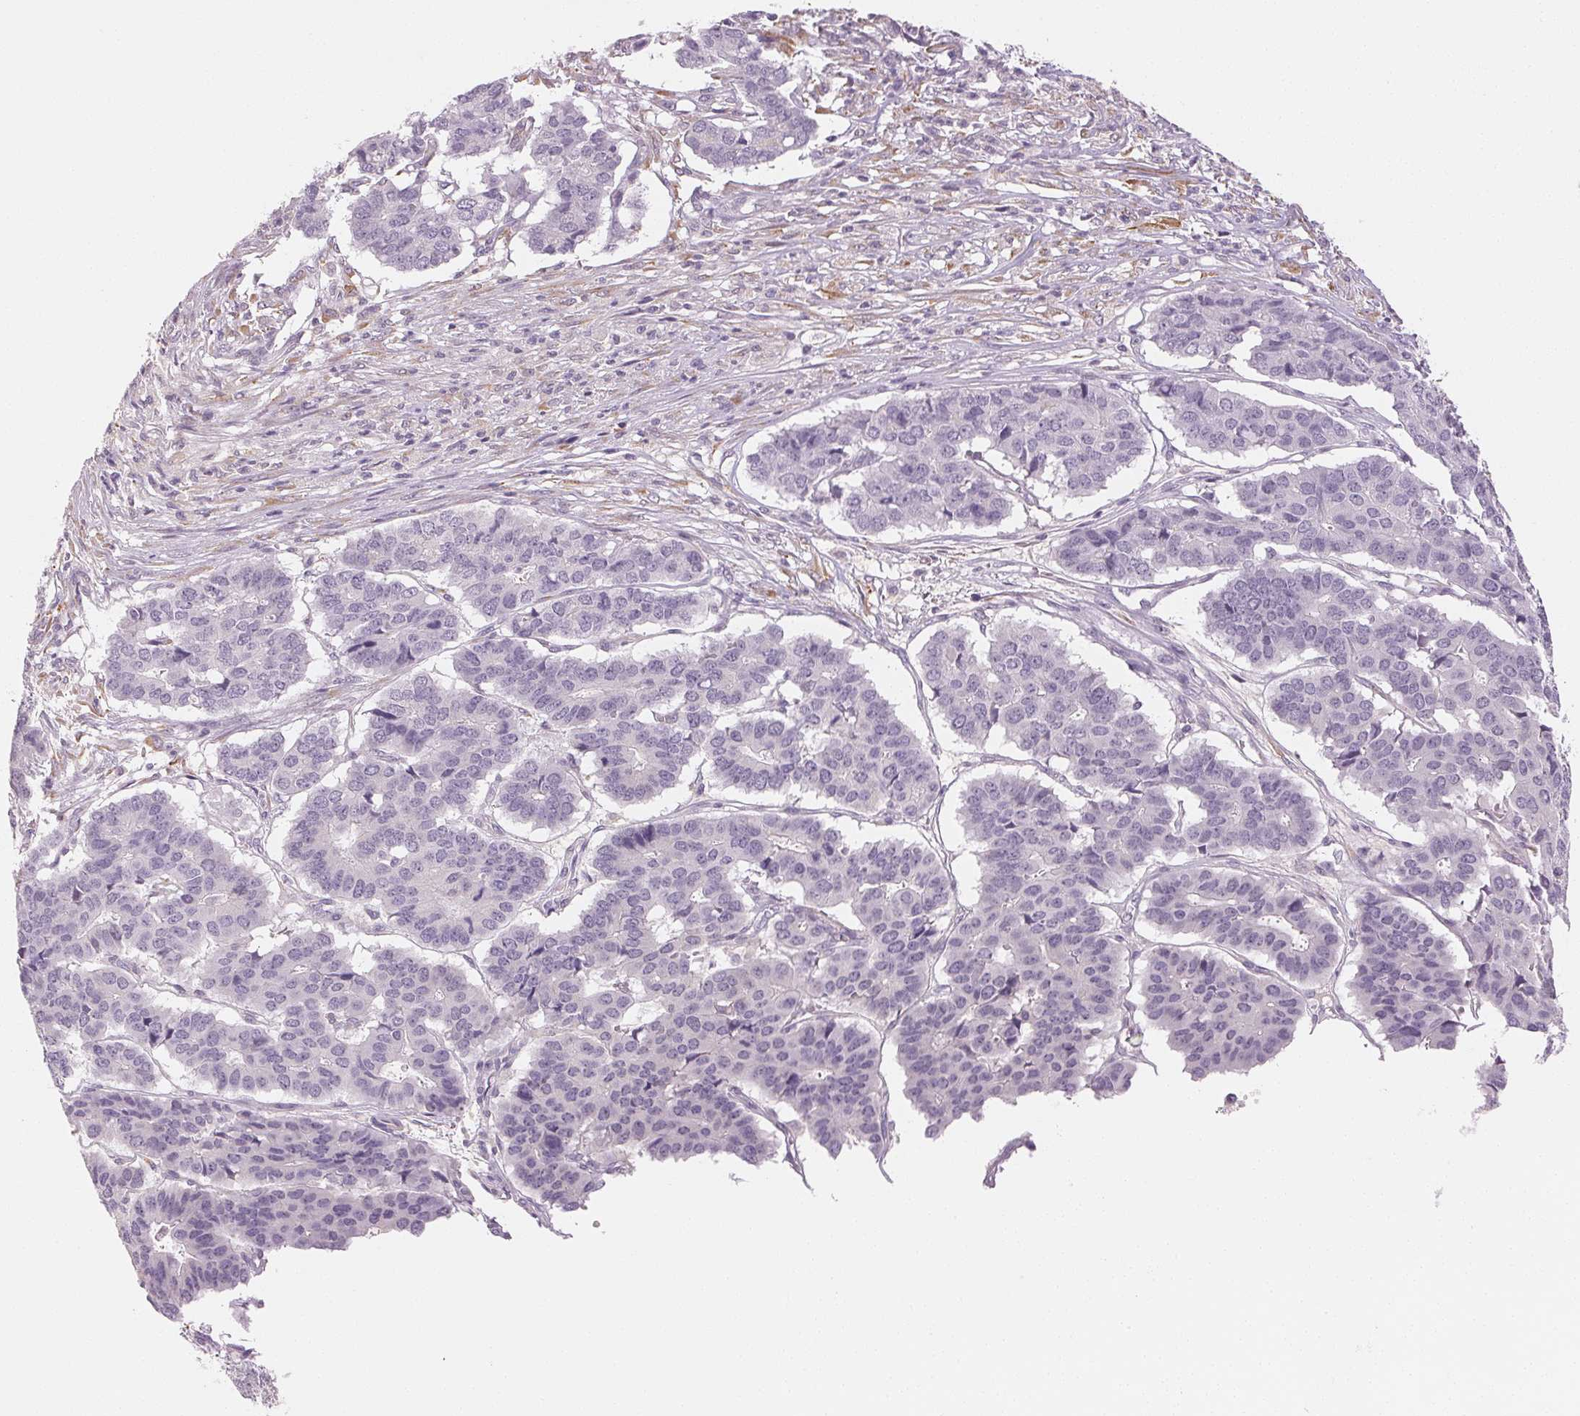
{"staining": {"intensity": "negative", "quantity": "none", "location": "none"}, "tissue": "pancreatic cancer", "cell_type": "Tumor cells", "image_type": "cancer", "snomed": [{"axis": "morphology", "description": "Adenocarcinoma, NOS"}, {"axis": "topography", "description": "Pancreas"}], "caption": "Protein analysis of adenocarcinoma (pancreatic) displays no significant positivity in tumor cells. (Stains: DAB (3,3'-diaminobenzidine) immunohistochemistry (IHC) with hematoxylin counter stain, Microscopy: brightfield microscopy at high magnification).", "gene": "MAP1LC3A", "patient": {"sex": "male", "age": 50}}